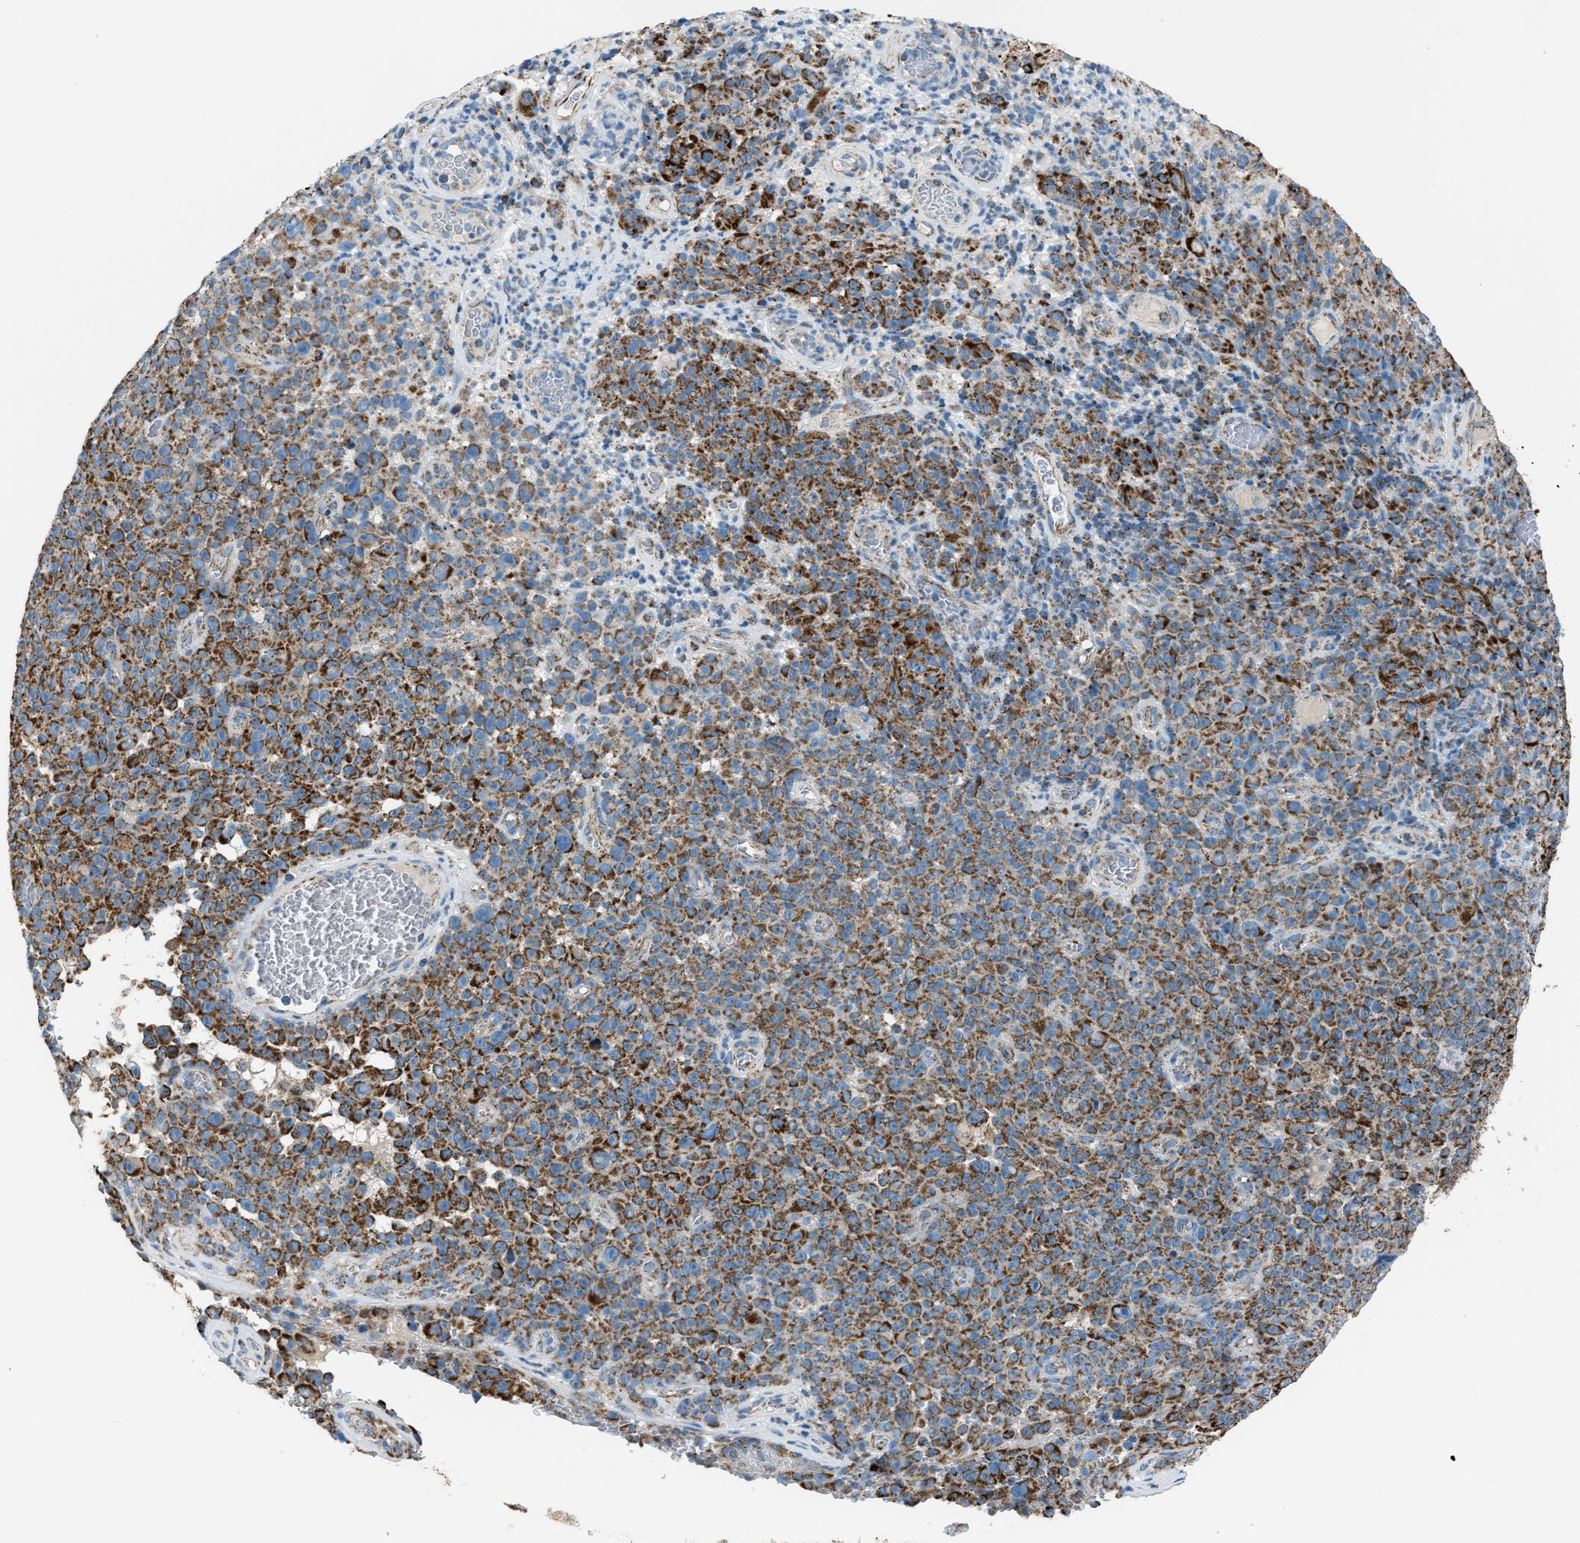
{"staining": {"intensity": "moderate", "quantity": ">75%", "location": "cytoplasmic/membranous"}, "tissue": "melanoma", "cell_type": "Tumor cells", "image_type": "cancer", "snomed": [{"axis": "morphology", "description": "Malignant melanoma, NOS"}, {"axis": "topography", "description": "Skin"}], "caption": "Protein analysis of malignant melanoma tissue demonstrates moderate cytoplasmic/membranous expression in about >75% of tumor cells. (brown staining indicates protein expression, while blue staining denotes nuclei).", "gene": "MDH2", "patient": {"sex": "female", "age": 82}}